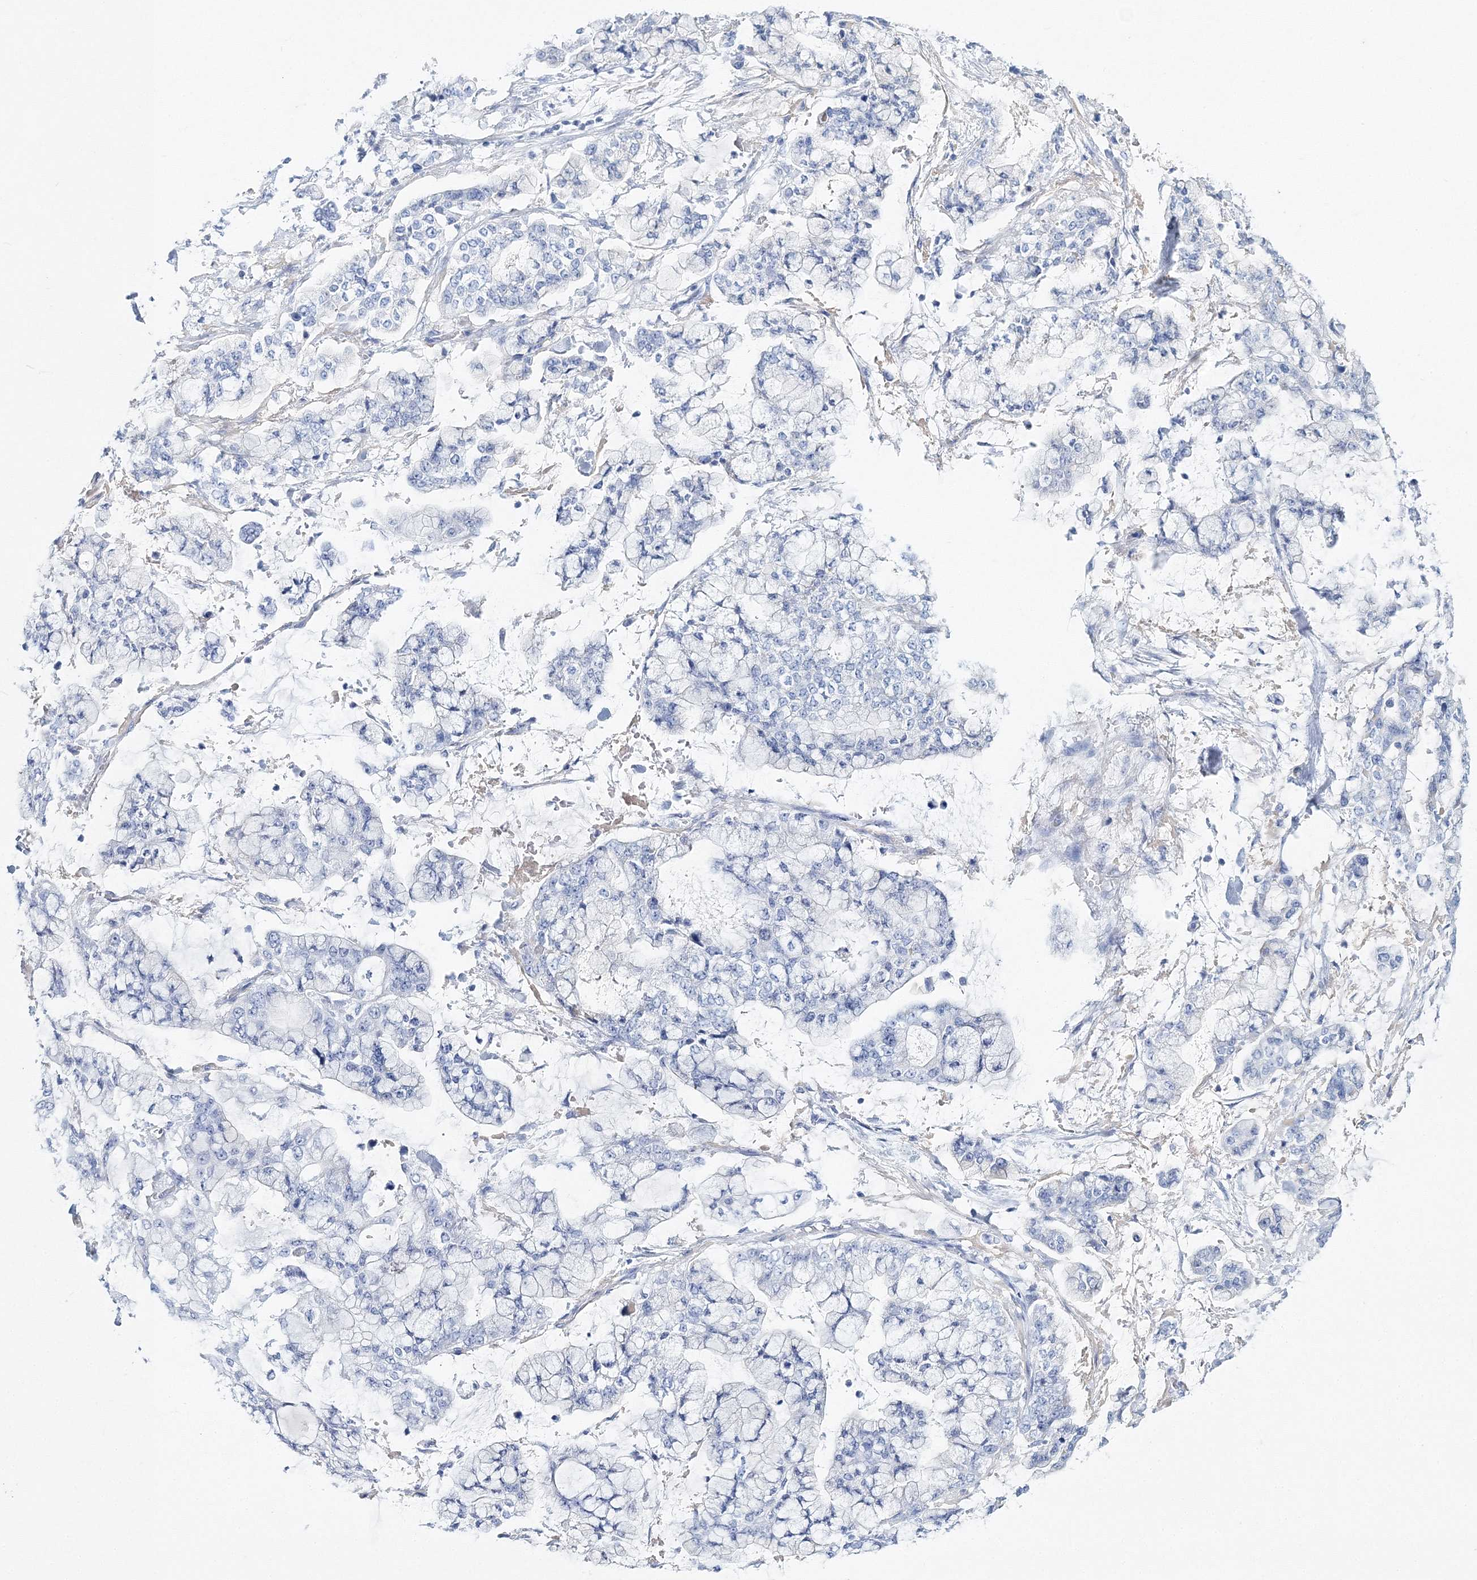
{"staining": {"intensity": "negative", "quantity": "none", "location": "none"}, "tissue": "stomach cancer", "cell_type": "Tumor cells", "image_type": "cancer", "snomed": [{"axis": "morphology", "description": "Normal tissue, NOS"}, {"axis": "morphology", "description": "Adenocarcinoma, NOS"}, {"axis": "topography", "description": "Stomach, upper"}, {"axis": "topography", "description": "Stomach"}], "caption": "DAB immunohistochemical staining of human stomach adenocarcinoma shows no significant expression in tumor cells.", "gene": "MYOZ2", "patient": {"sex": "male", "age": 76}}